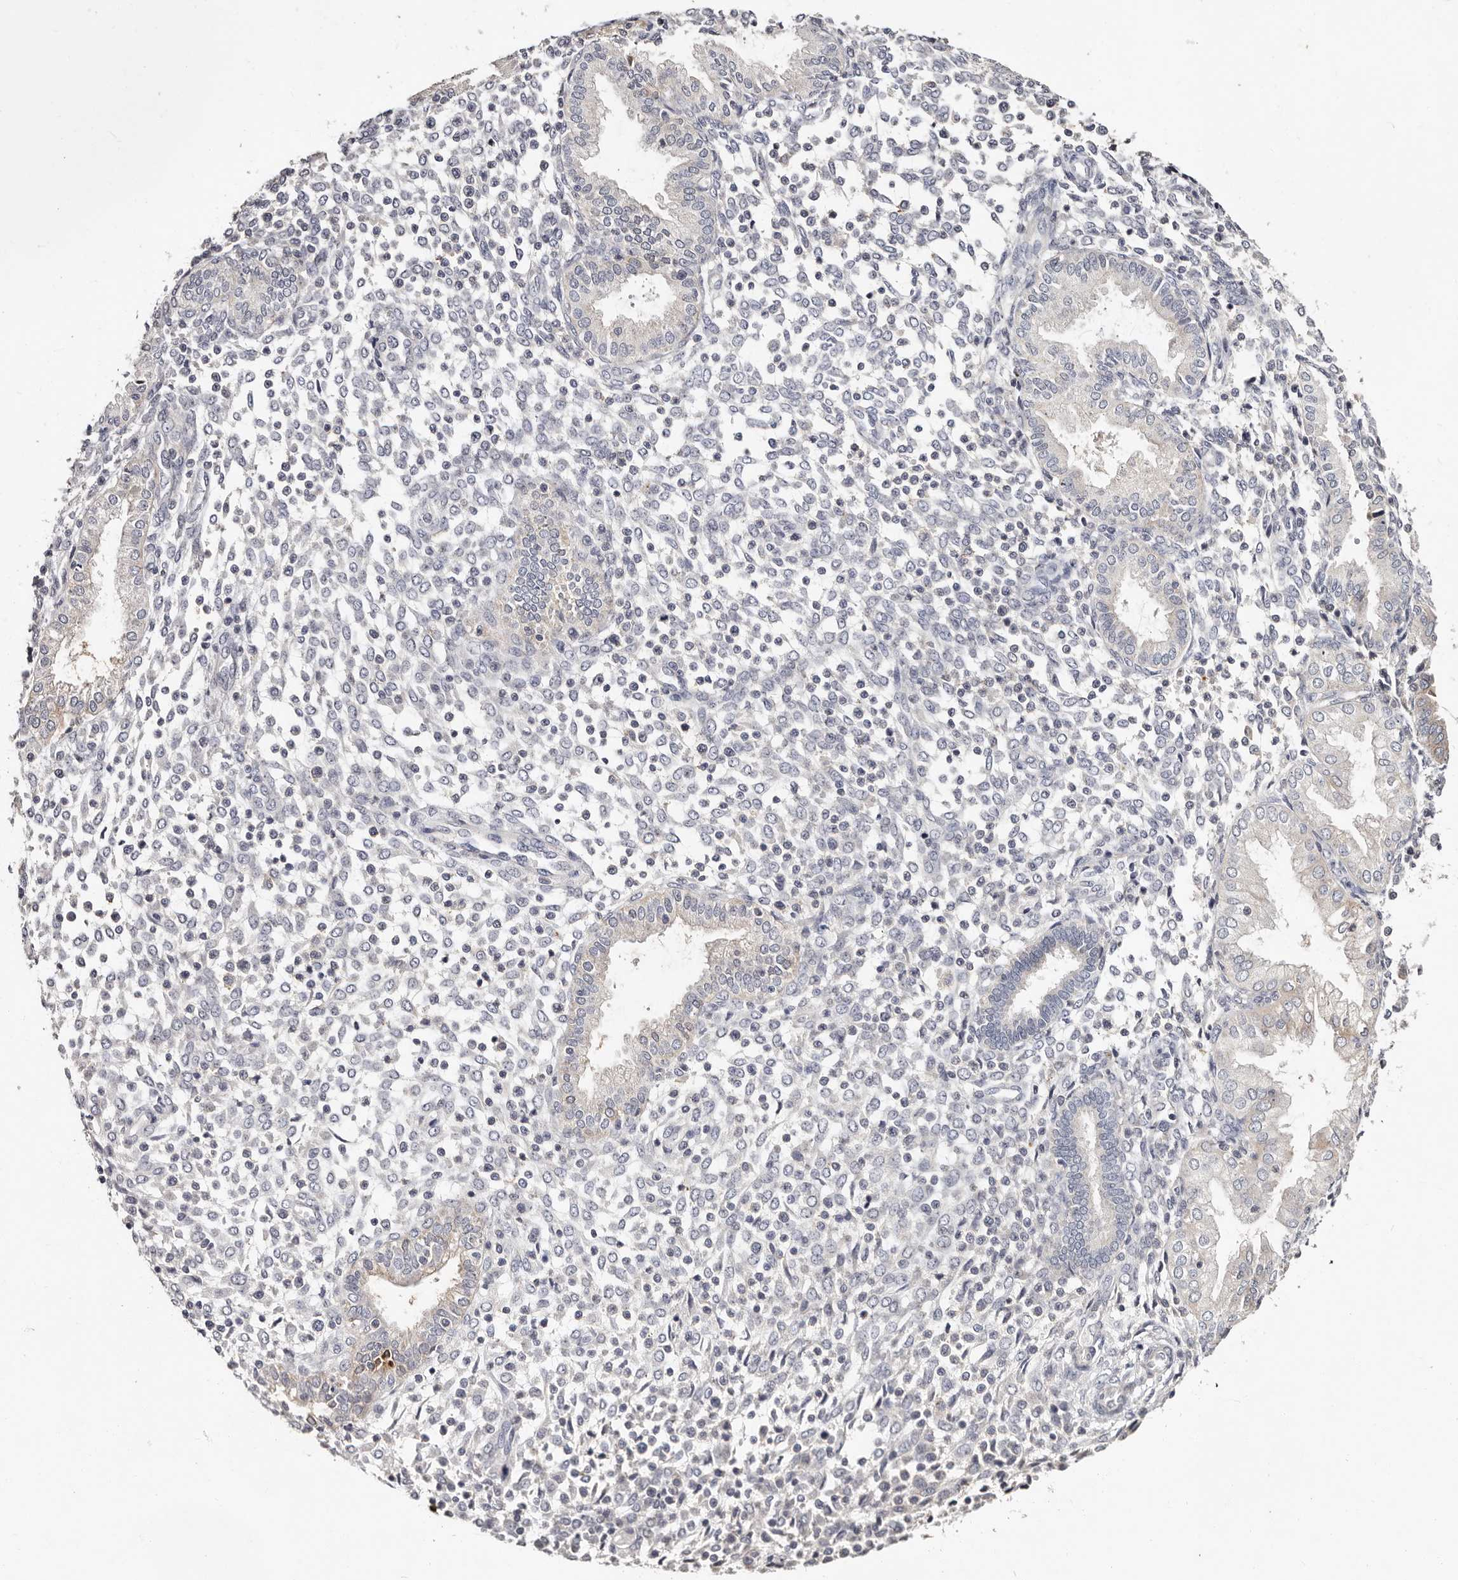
{"staining": {"intensity": "negative", "quantity": "none", "location": "none"}, "tissue": "endometrium", "cell_type": "Cells in endometrial stroma", "image_type": "normal", "snomed": [{"axis": "morphology", "description": "Normal tissue, NOS"}, {"axis": "topography", "description": "Endometrium"}], "caption": "This micrograph is of unremarkable endometrium stained with immunohistochemistry to label a protein in brown with the nuclei are counter-stained blue. There is no expression in cells in endometrial stroma. (Brightfield microscopy of DAB immunohistochemistry (IHC) at high magnification).", "gene": "MRPS33", "patient": {"sex": "female", "age": 53}}